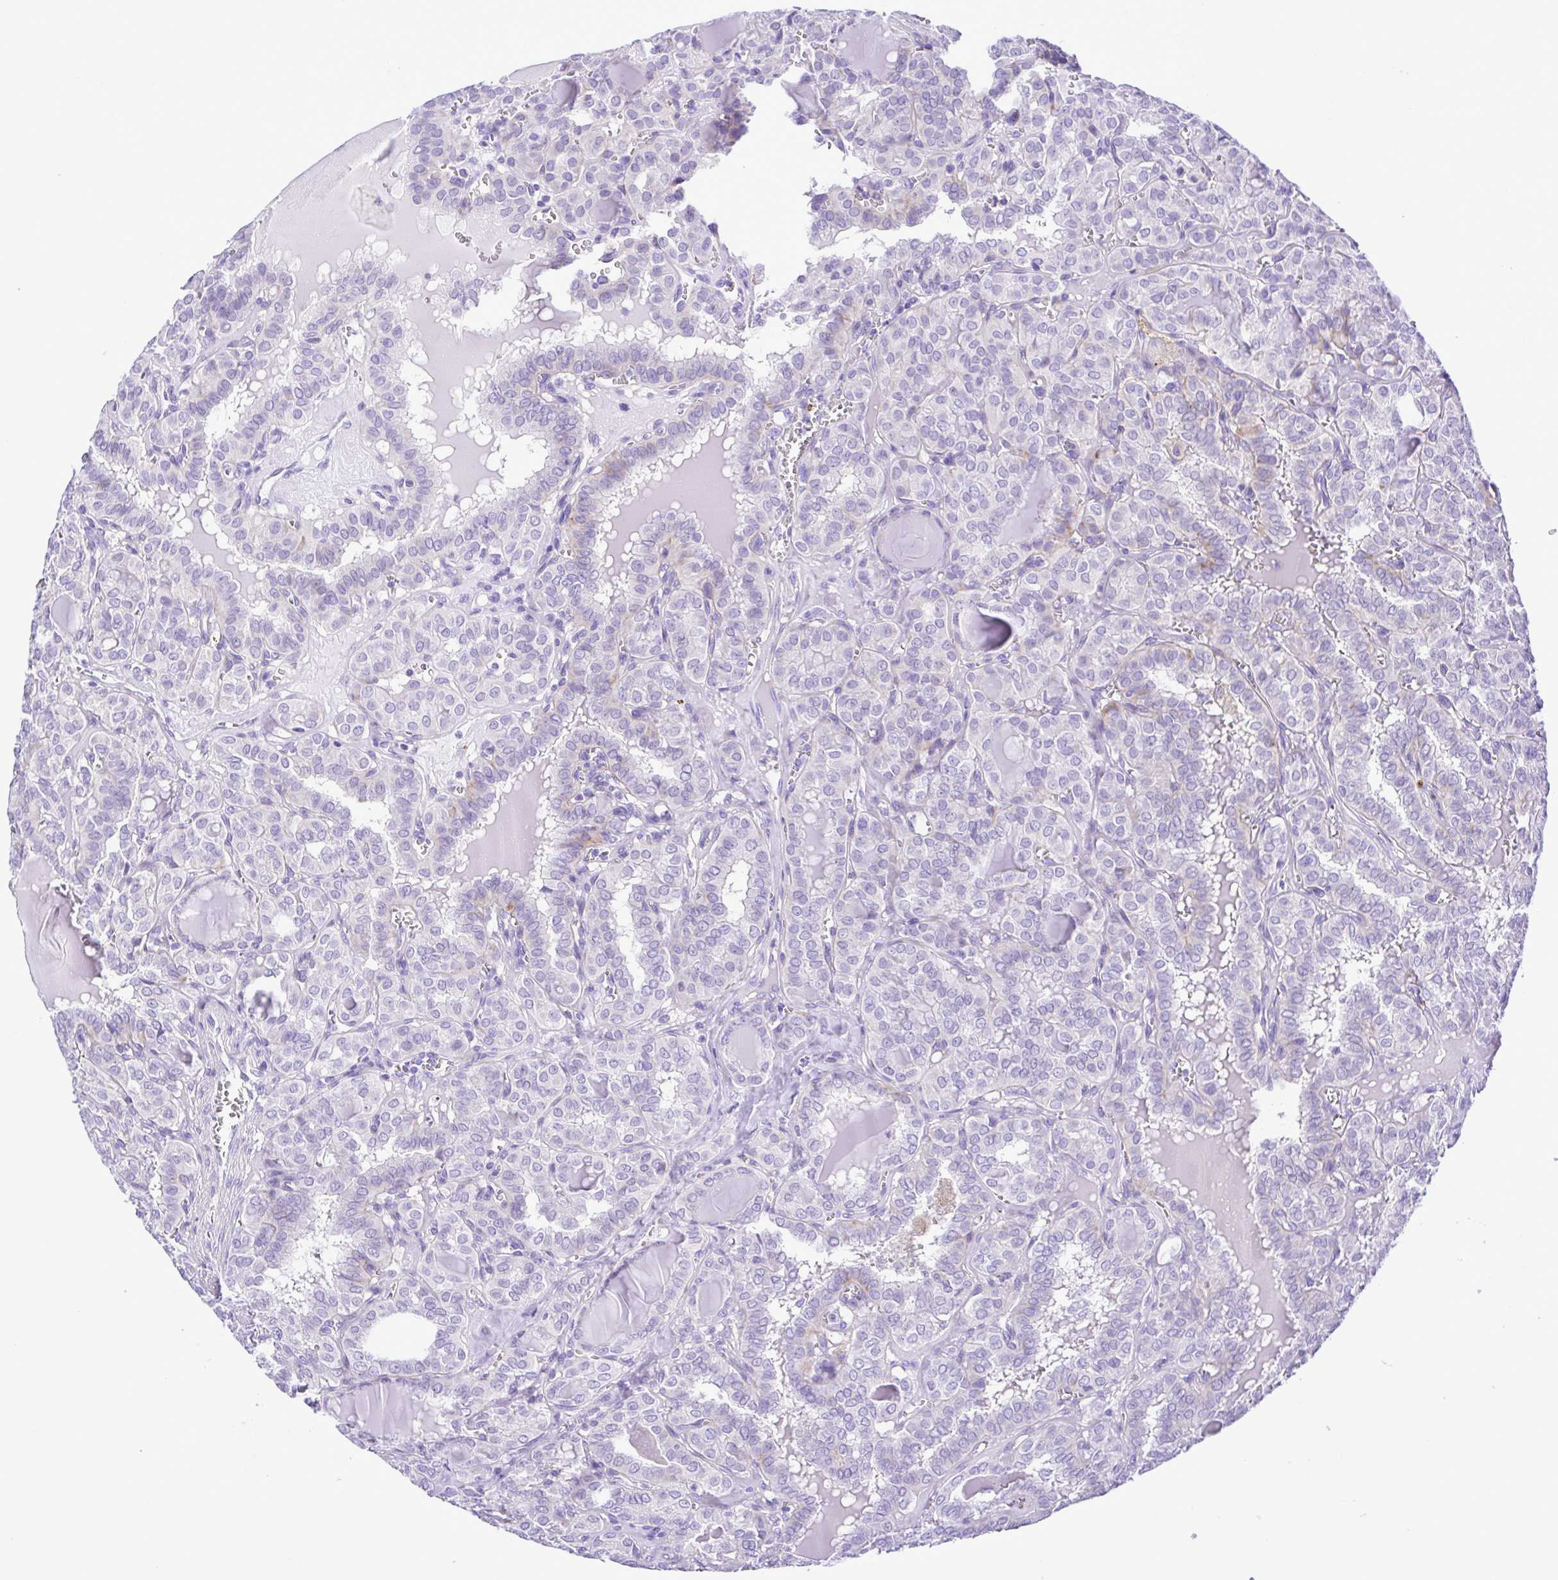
{"staining": {"intensity": "negative", "quantity": "none", "location": "none"}, "tissue": "thyroid cancer", "cell_type": "Tumor cells", "image_type": "cancer", "snomed": [{"axis": "morphology", "description": "Papillary adenocarcinoma, NOS"}, {"axis": "topography", "description": "Thyroid gland"}], "caption": "An immunohistochemistry (IHC) photomicrograph of thyroid cancer is shown. There is no staining in tumor cells of thyroid cancer. (DAB (3,3'-diaminobenzidine) immunohistochemistry (IHC) visualized using brightfield microscopy, high magnification).", "gene": "SYT1", "patient": {"sex": "female", "age": 41}}